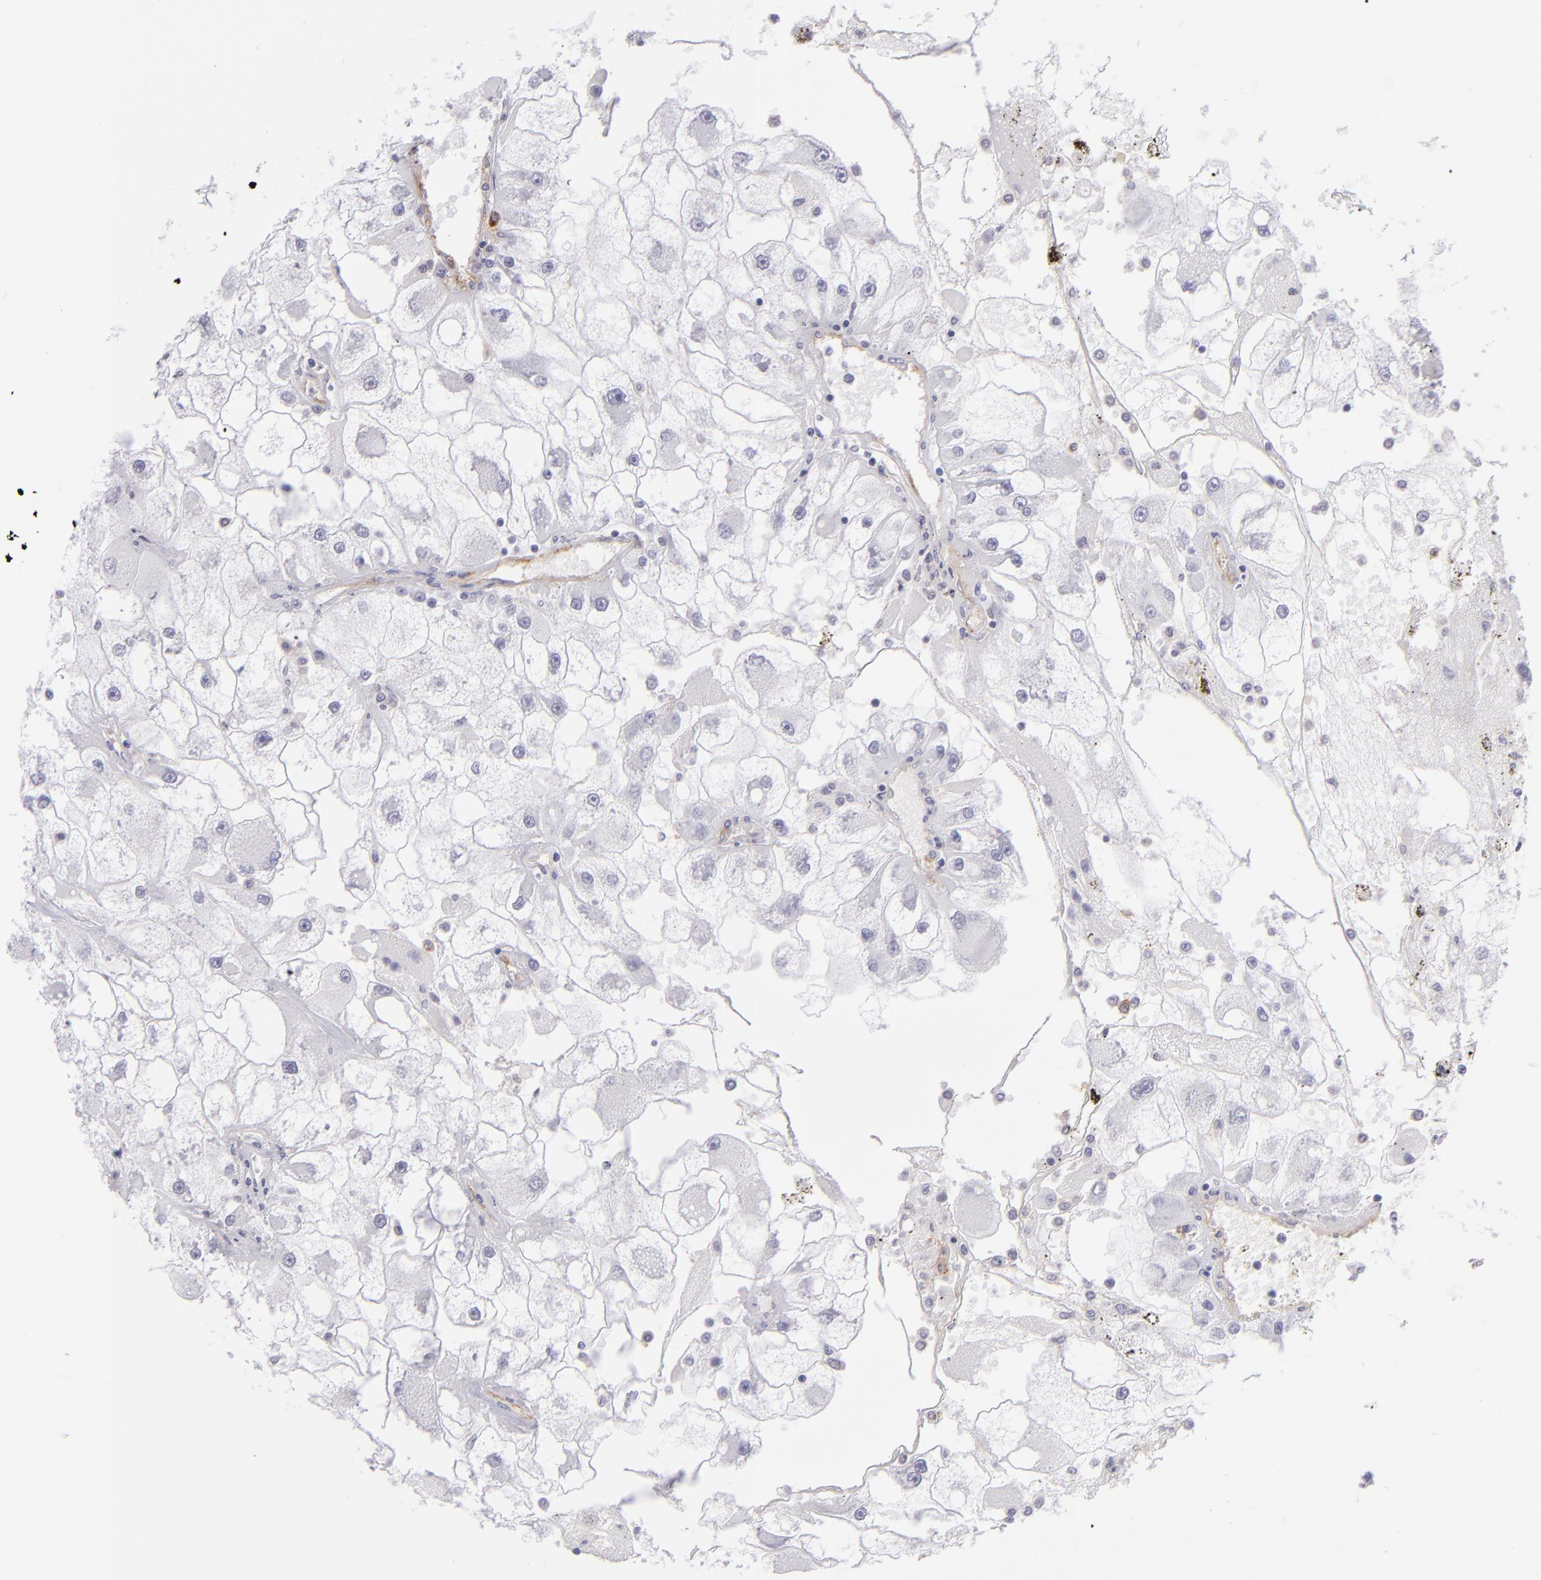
{"staining": {"intensity": "negative", "quantity": "none", "location": "none"}, "tissue": "renal cancer", "cell_type": "Tumor cells", "image_type": "cancer", "snomed": [{"axis": "morphology", "description": "Adenocarcinoma, NOS"}, {"axis": "topography", "description": "Kidney"}], "caption": "Adenocarcinoma (renal) was stained to show a protein in brown. There is no significant positivity in tumor cells. (Immunohistochemistry (ihc), brightfield microscopy, high magnification).", "gene": "THBD", "patient": {"sex": "female", "age": 73}}